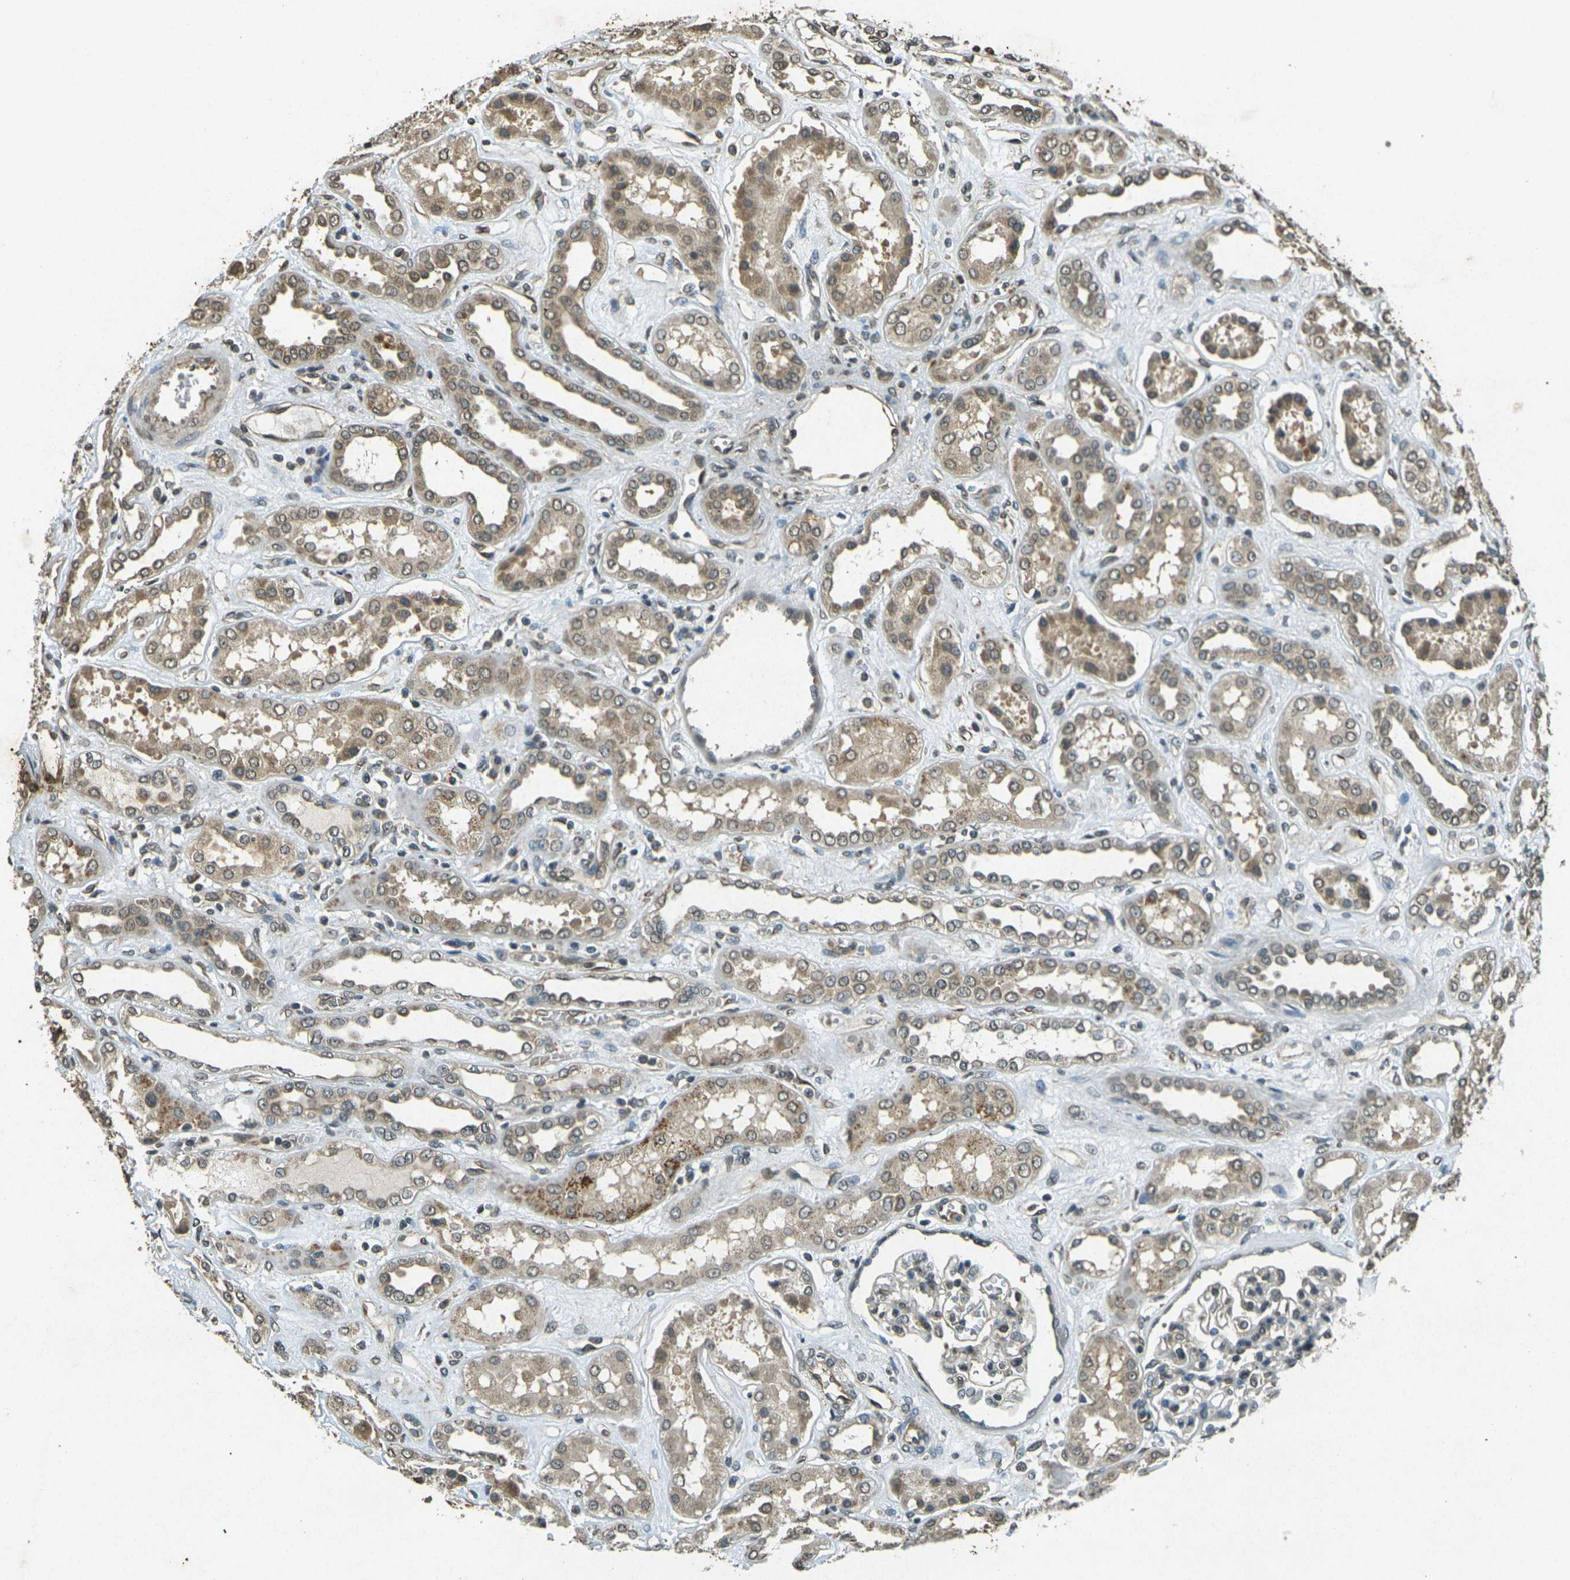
{"staining": {"intensity": "negative", "quantity": "none", "location": "none"}, "tissue": "kidney", "cell_type": "Cells in glomeruli", "image_type": "normal", "snomed": [{"axis": "morphology", "description": "Normal tissue, NOS"}, {"axis": "topography", "description": "Kidney"}], "caption": "Kidney stained for a protein using immunohistochemistry (IHC) reveals no staining cells in glomeruli.", "gene": "PDE2A", "patient": {"sex": "male", "age": 59}}